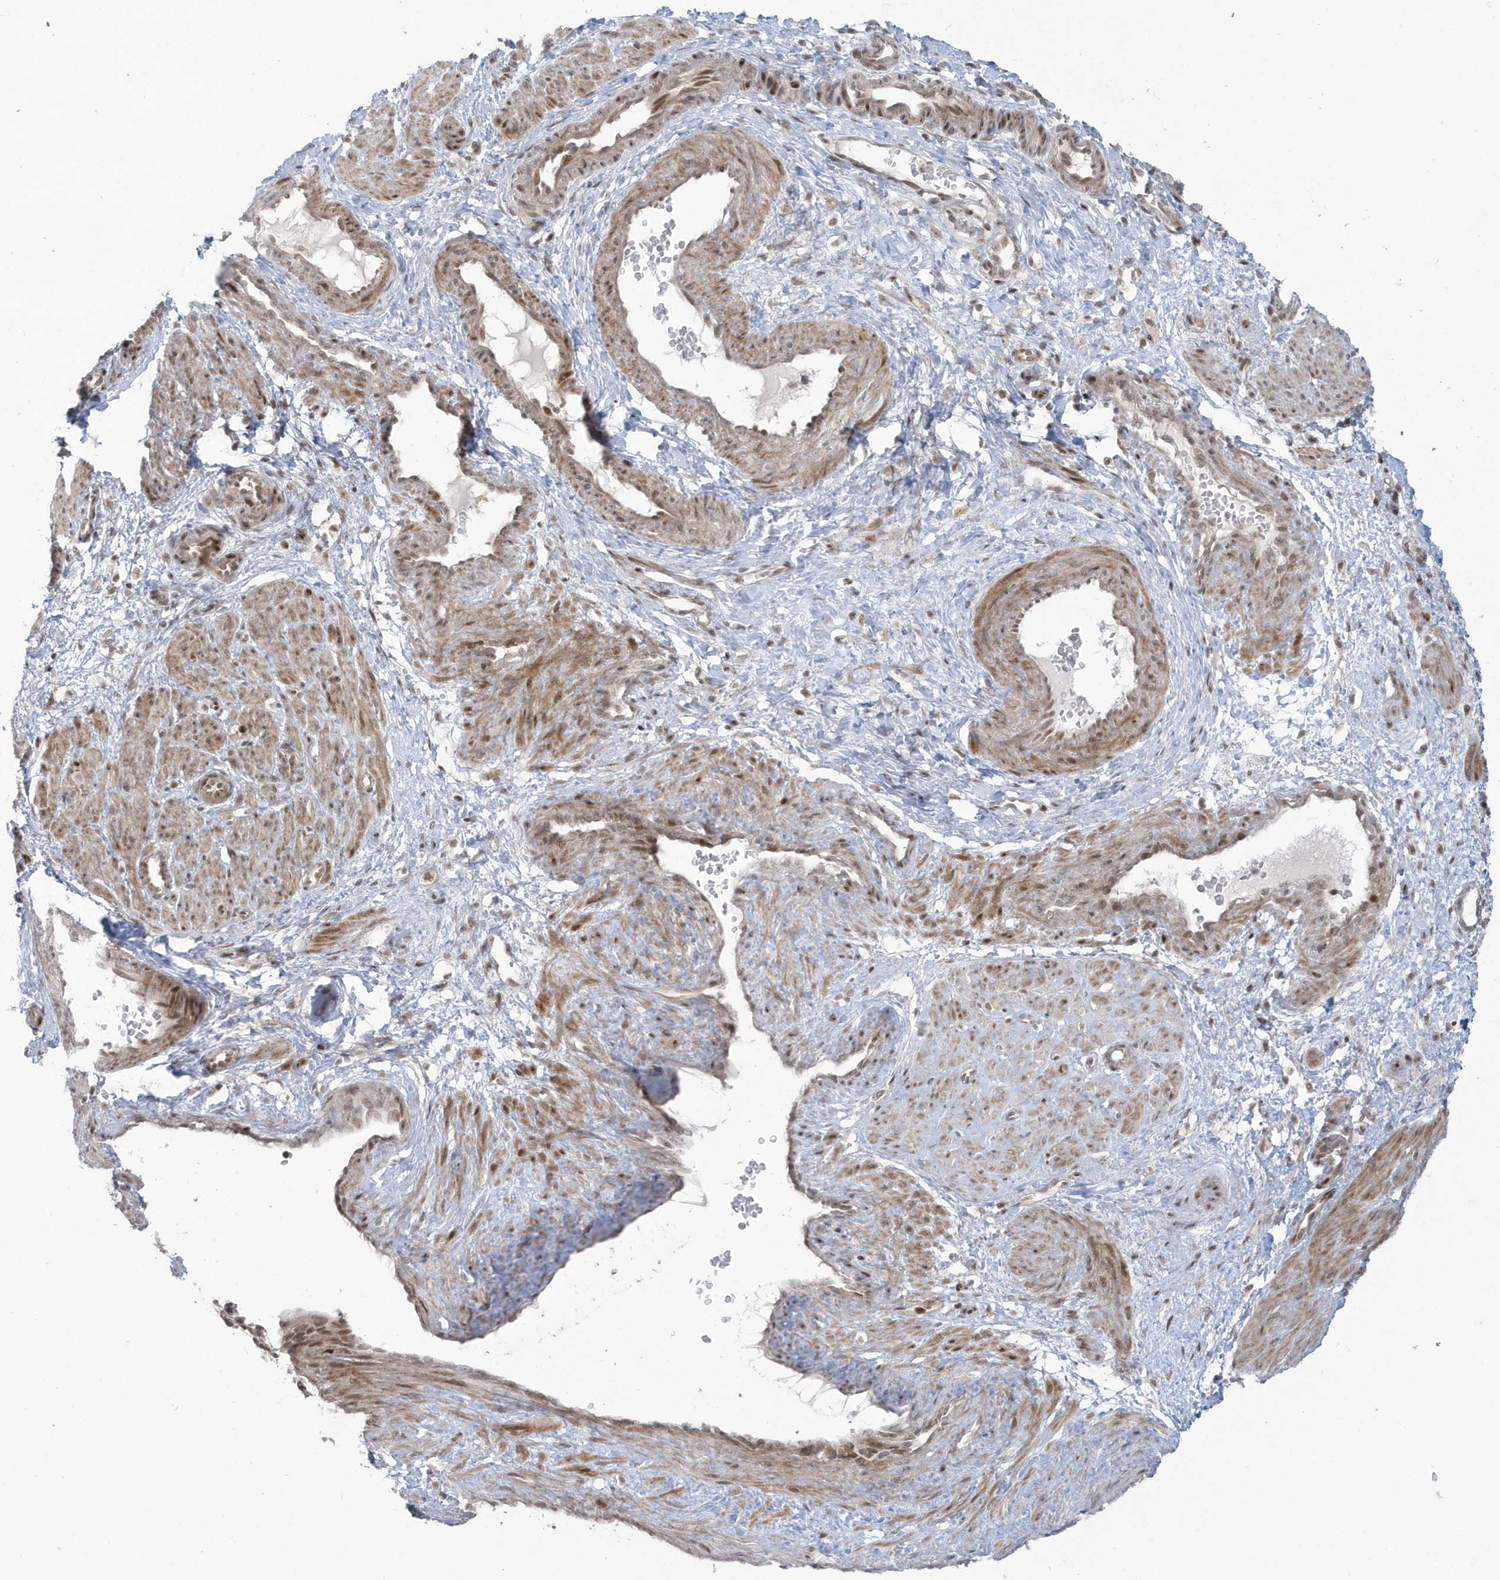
{"staining": {"intensity": "moderate", "quantity": ">75%", "location": "cytoplasmic/membranous,nuclear"}, "tissue": "smooth muscle", "cell_type": "Smooth muscle cells", "image_type": "normal", "snomed": [{"axis": "morphology", "description": "Normal tissue, NOS"}, {"axis": "topography", "description": "Endometrium"}], "caption": "The immunohistochemical stain shows moderate cytoplasmic/membranous,nuclear expression in smooth muscle cells of benign smooth muscle. (IHC, brightfield microscopy, high magnification).", "gene": "C1orf52", "patient": {"sex": "female", "age": 33}}